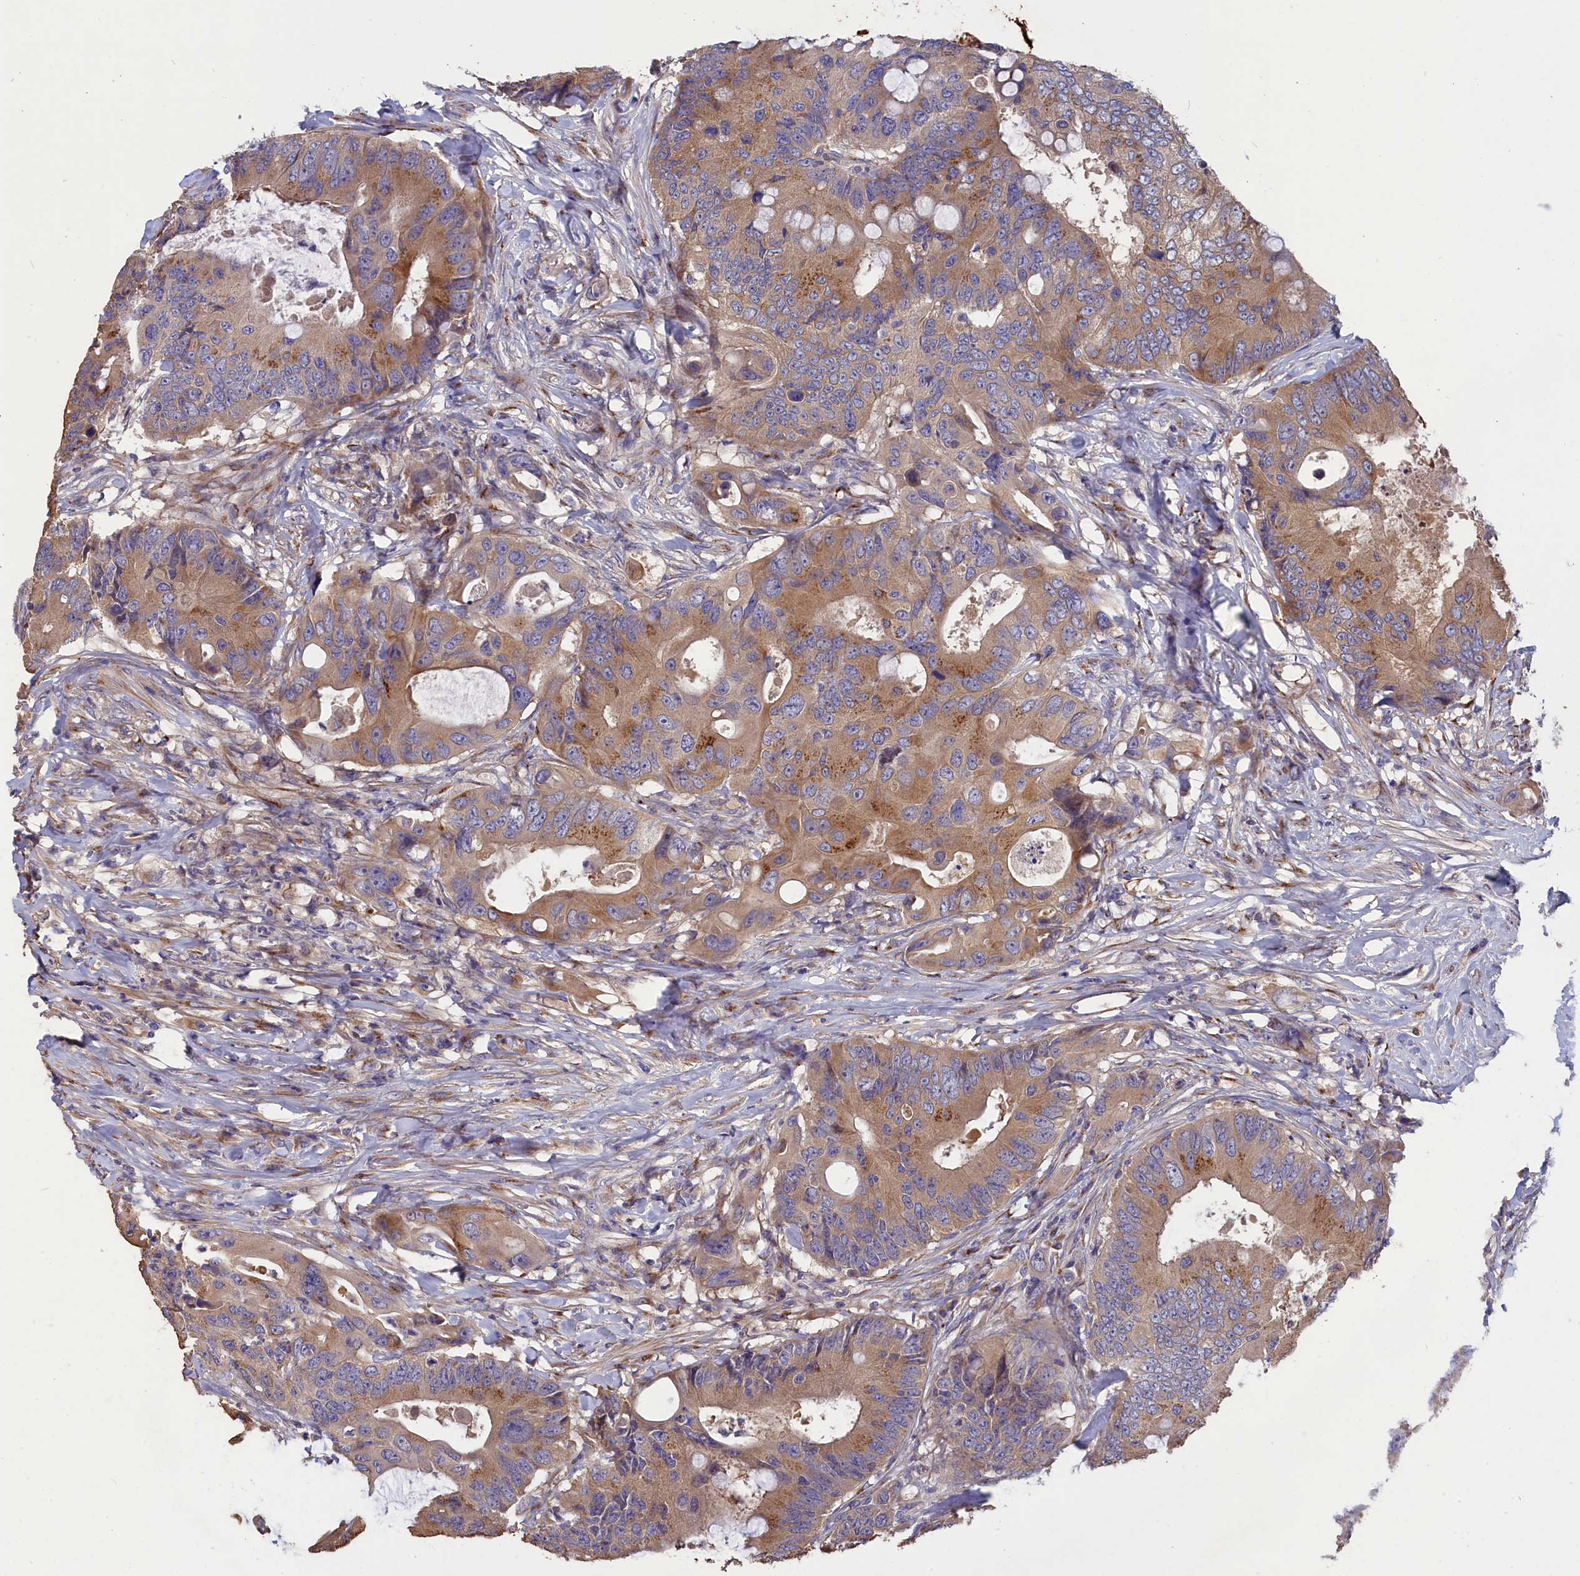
{"staining": {"intensity": "moderate", "quantity": ">75%", "location": "cytoplasmic/membranous"}, "tissue": "colorectal cancer", "cell_type": "Tumor cells", "image_type": "cancer", "snomed": [{"axis": "morphology", "description": "Adenocarcinoma, NOS"}, {"axis": "topography", "description": "Colon"}], "caption": "This is a micrograph of IHC staining of adenocarcinoma (colorectal), which shows moderate staining in the cytoplasmic/membranous of tumor cells.", "gene": "TUBGCP4", "patient": {"sex": "male", "age": 71}}